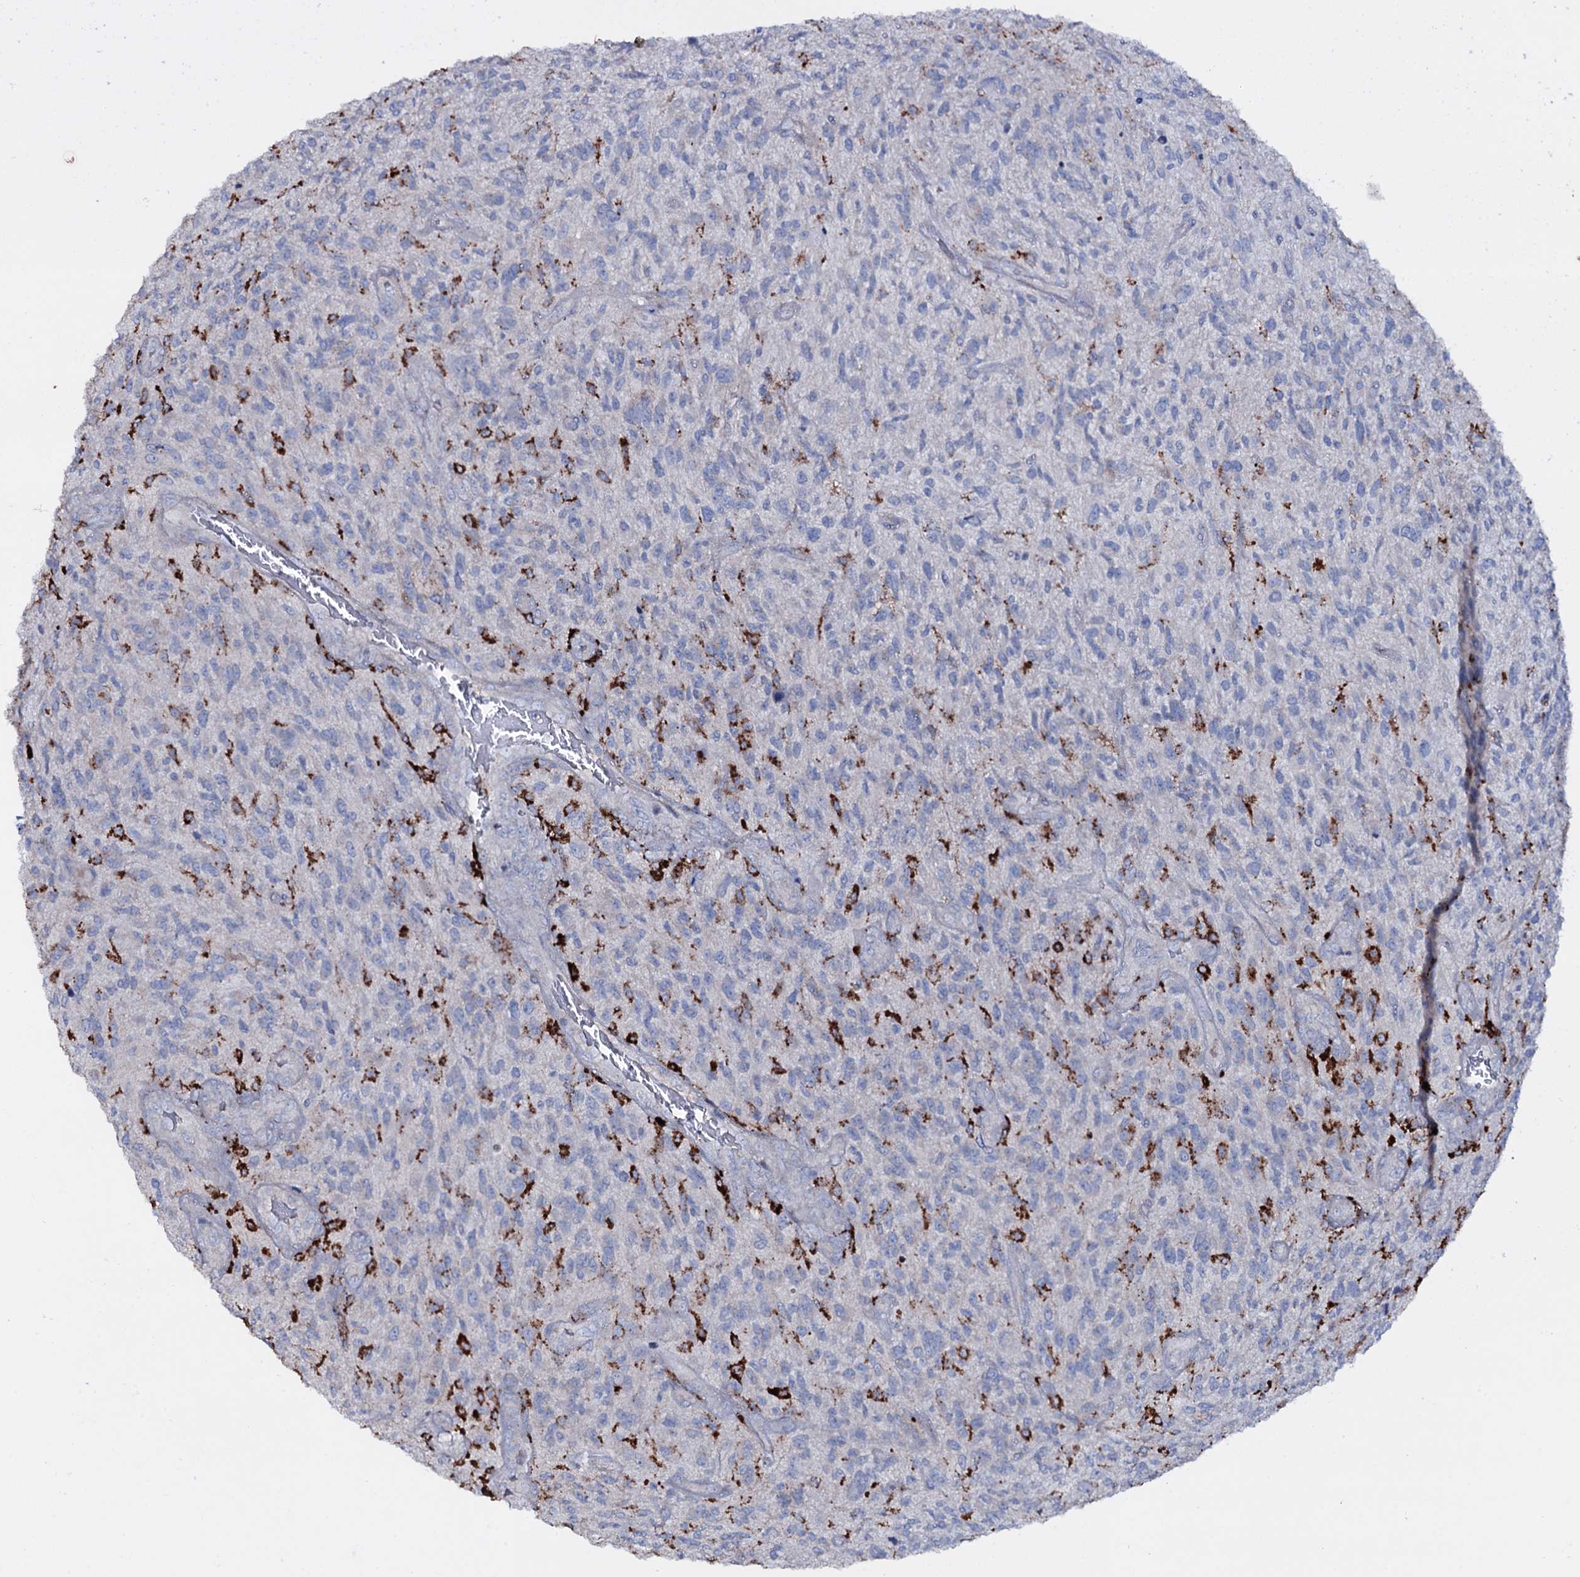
{"staining": {"intensity": "negative", "quantity": "none", "location": "none"}, "tissue": "glioma", "cell_type": "Tumor cells", "image_type": "cancer", "snomed": [{"axis": "morphology", "description": "Glioma, malignant, High grade"}, {"axis": "topography", "description": "Brain"}], "caption": "A photomicrograph of human glioma is negative for staining in tumor cells. The staining was performed using DAB to visualize the protein expression in brown, while the nuclei were stained in blue with hematoxylin (Magnification: 20x).", "gene": "OSBPL2", "patient": {"sex": "male", "age": 47}}